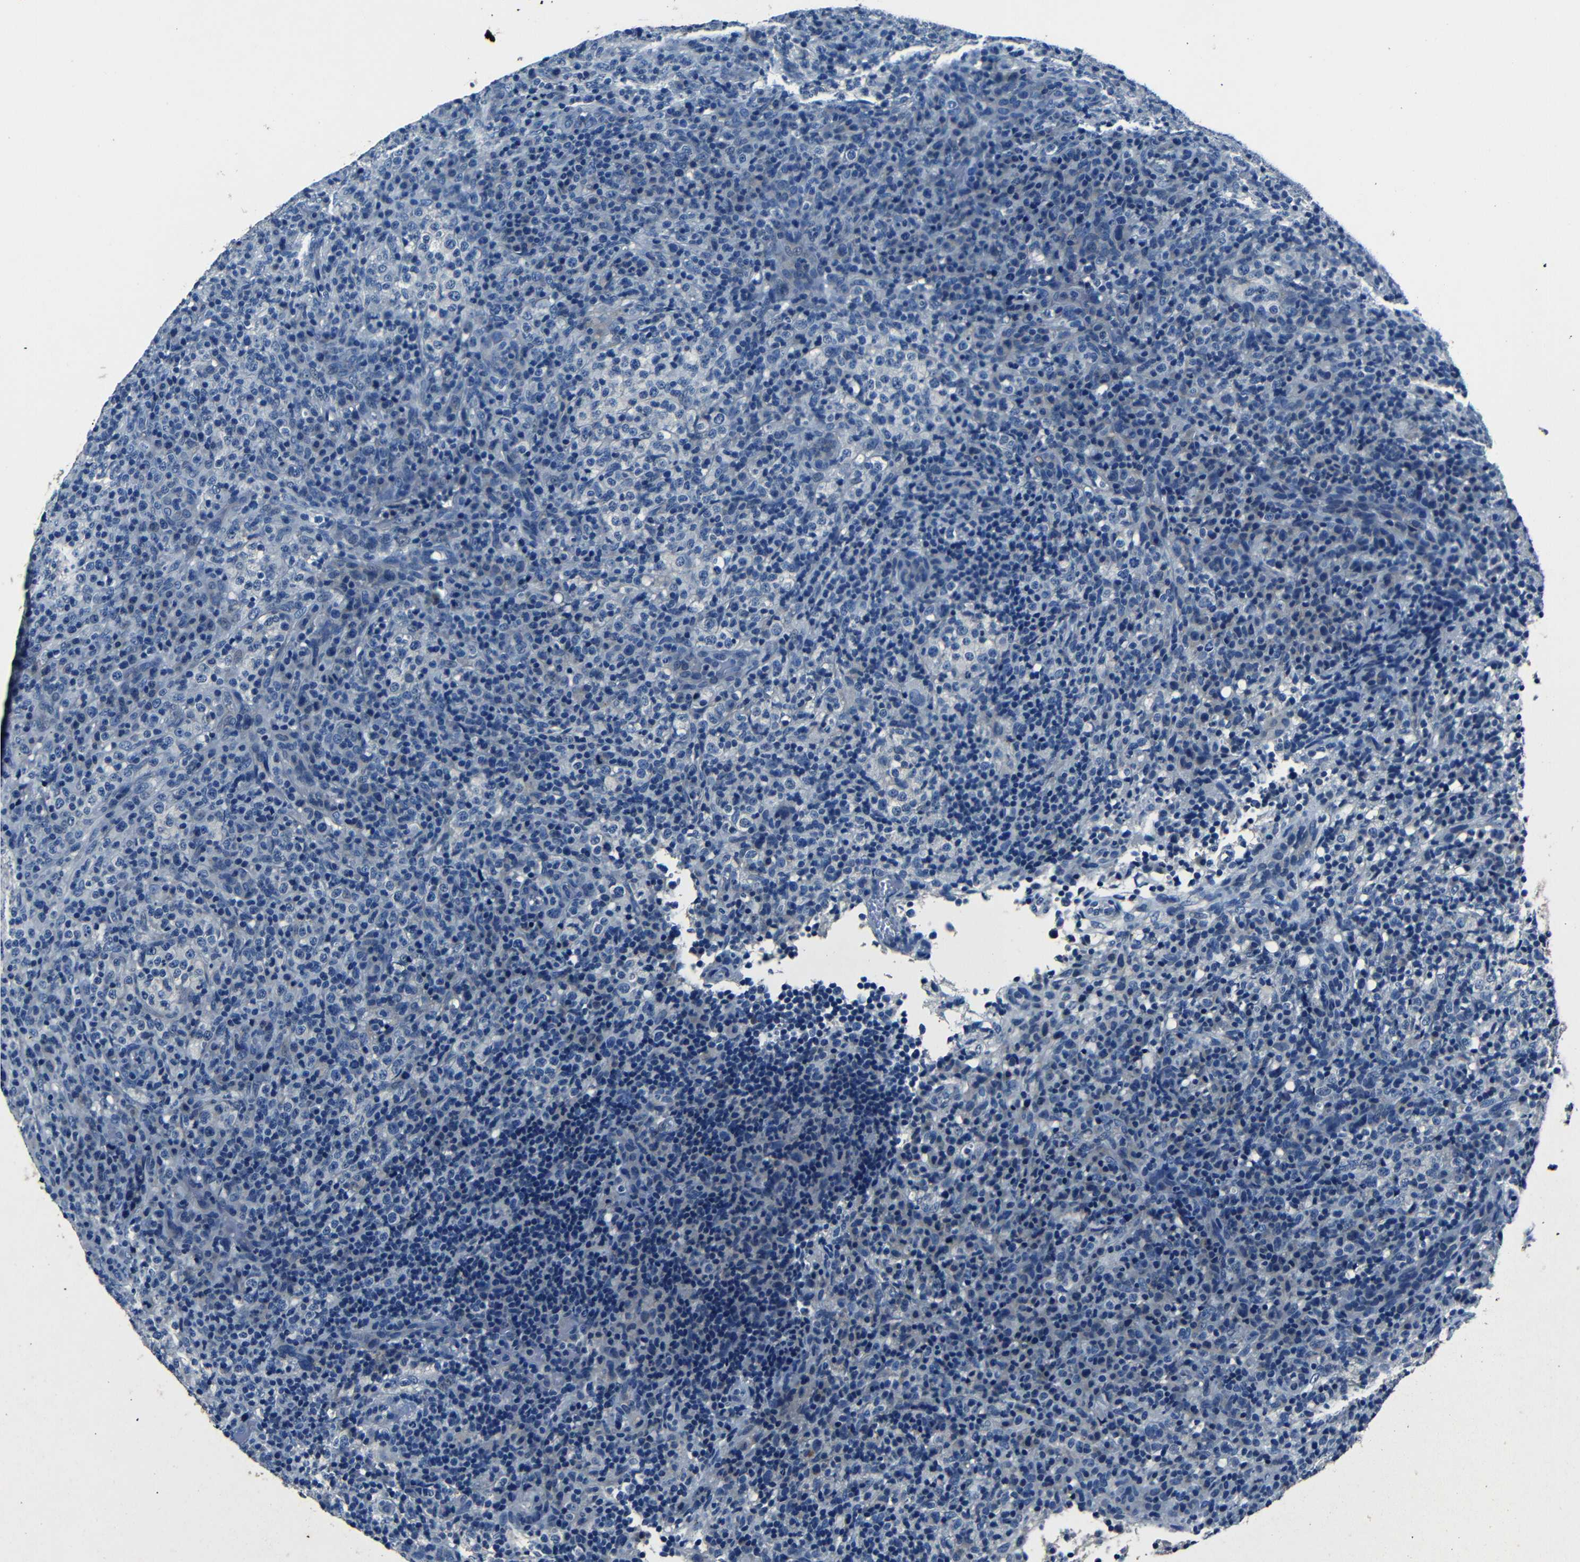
{"staining": {"intensity": "negative", "quantity": "none", "location": "none"}, "tissue": "lymphoma", "cell_type": "Tumor cells", "image_type": "cancer", "snomed": [{"axis": "morphology", "description": "Malignant lymphoma, non-Hodgkin's type, High grade"}, {"axis": "topography", "description": "Lymph node"}], "caption": "Lymphoma was stained to show a protein in brown. There is no significant staining in tumor cells. (DAB (3,3'-diaminobenzidine) IHC with hematoxylin counter stain).", "gene": "NCMAP", "patient": {"sex": "female", "age": 76}}